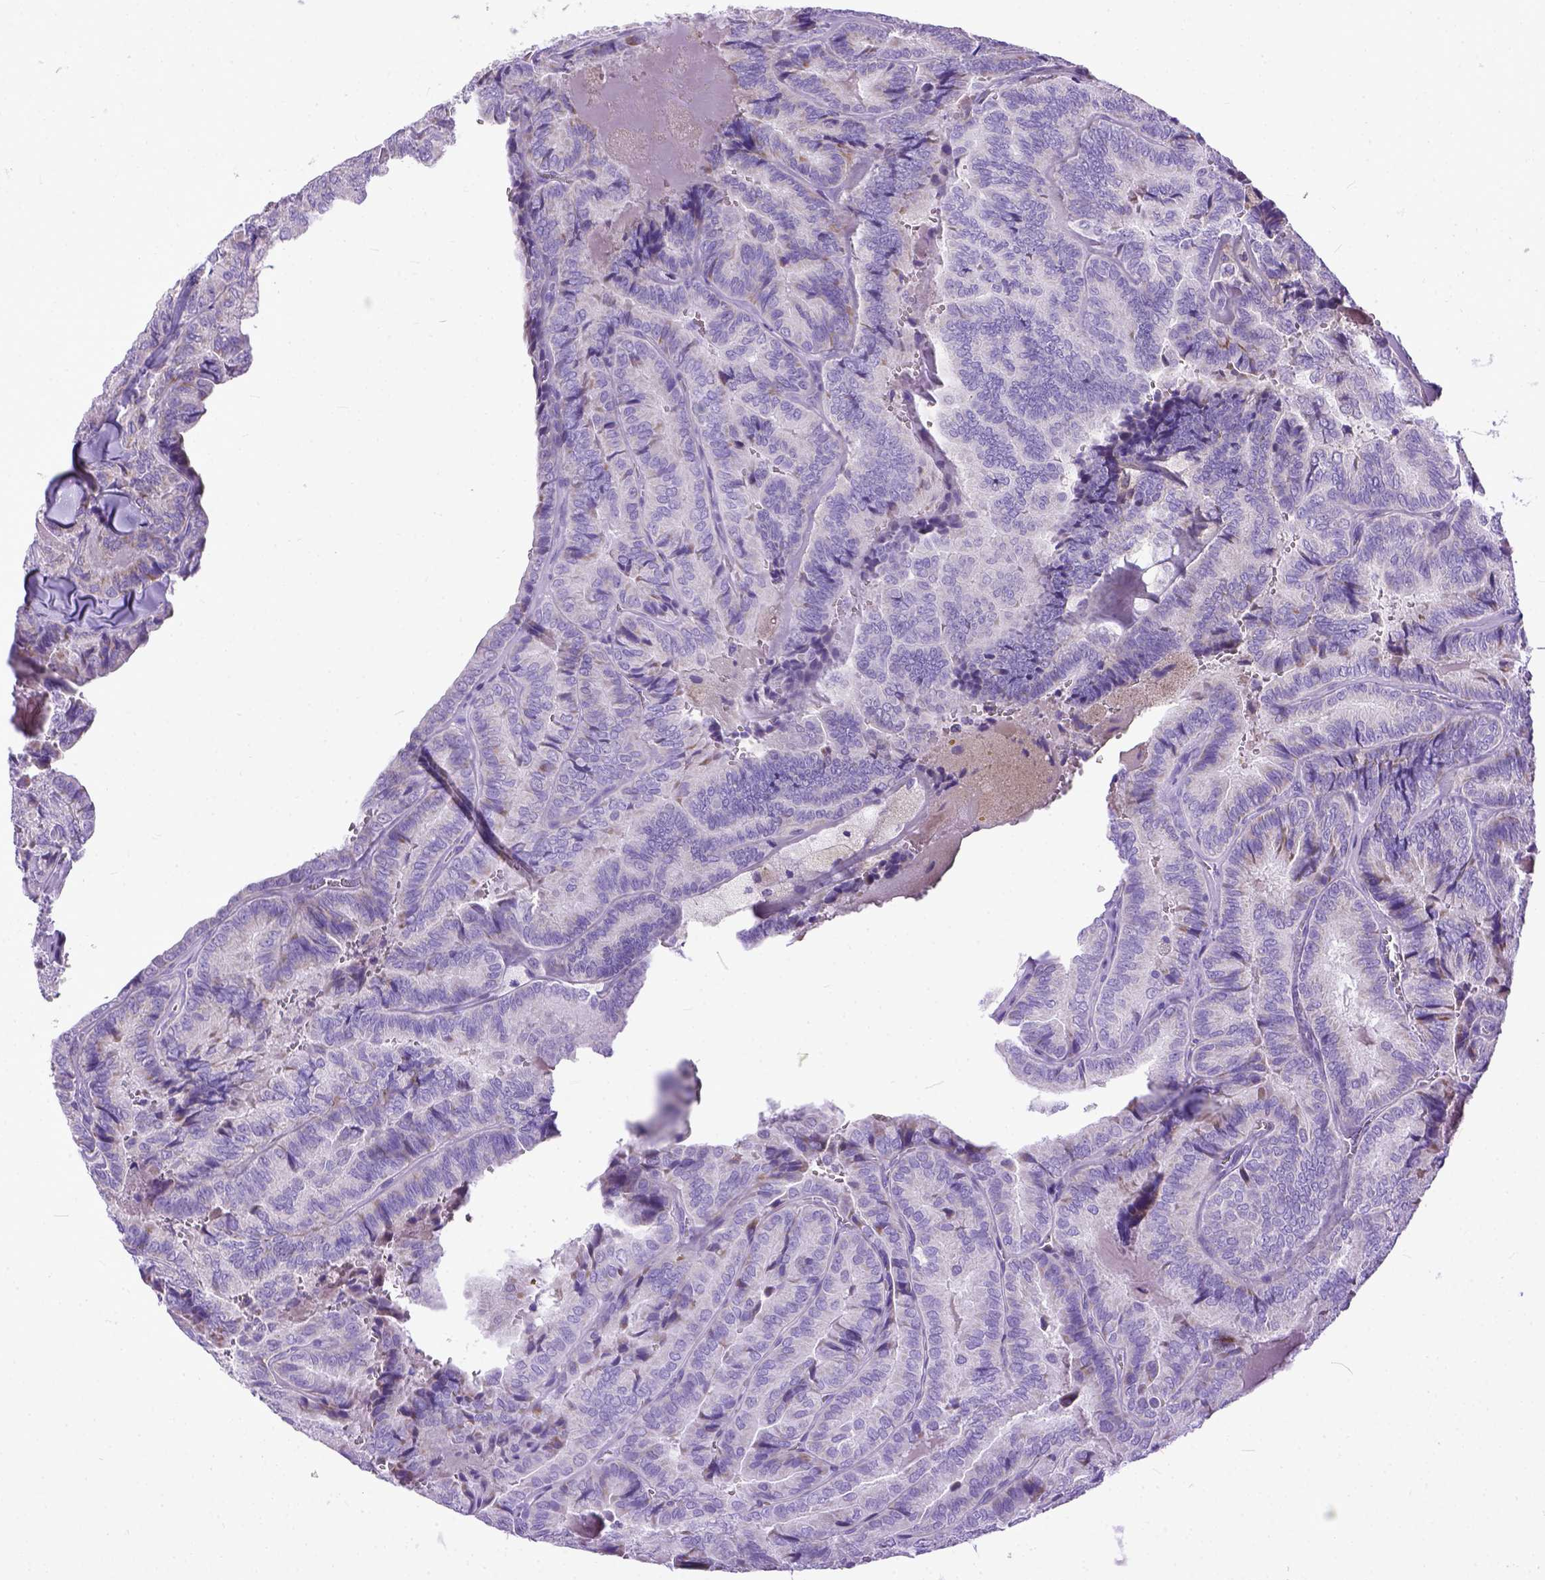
{"staining": {"intensity": "negative", "quantity": "none", "location": "none"}, "tissue": "thyroid cancer", "cell_type": "Tumor cells", "image_type": "cancer", "snomed": [{"axis": "morphology", "description": "Papillary adenocarcinoma, NOS"}, {"axis": "topography", "description": "Thyroid gland"}], "caption": "Photomicrograph shows no protein staining in tumor cells of thyroid papillary adenocarcinoma tissue.", "gene": "PLK5", "patient": {"sex": "female", "age": 75}}